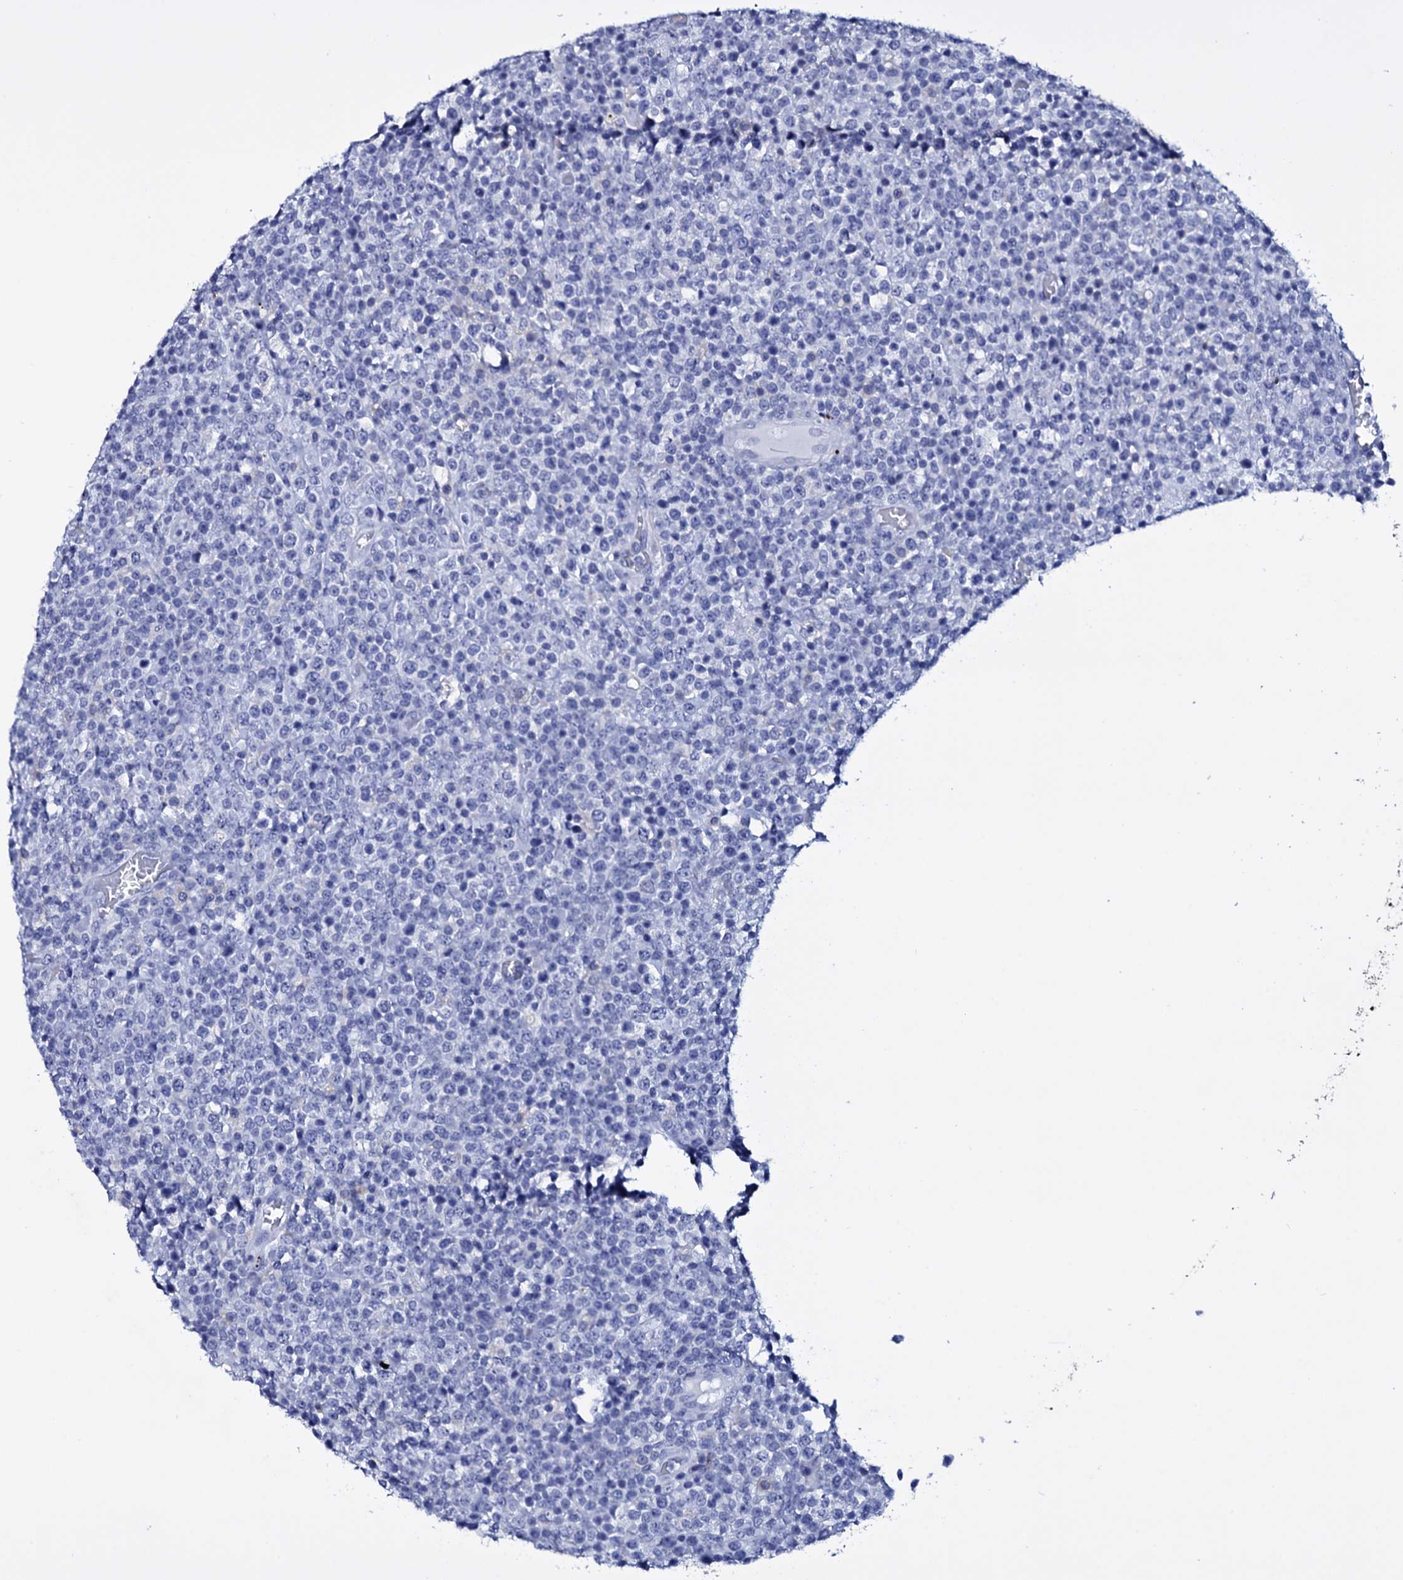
{"staining": {"intensity": "negative", "quantity": "none", "location": "none"}, "tissue": "lymphoma", "cell_type": "Tumor cells", "image_type": "cancer", "snomed": [{"axis": "morphology", "description": "Malignant lymphoma, non-Hodgkin's type, High grade"}, {"axis": "topography", "description": "Colon"}], "caption": "High magnification brightfield microscopy of lymphoma stained with DAB (brown) and counterstained with hematoxylin (blue): tumor cells show no significant staining.", "gene": "ITPRID2", "patient": {"sex": "female", "age": 53}}